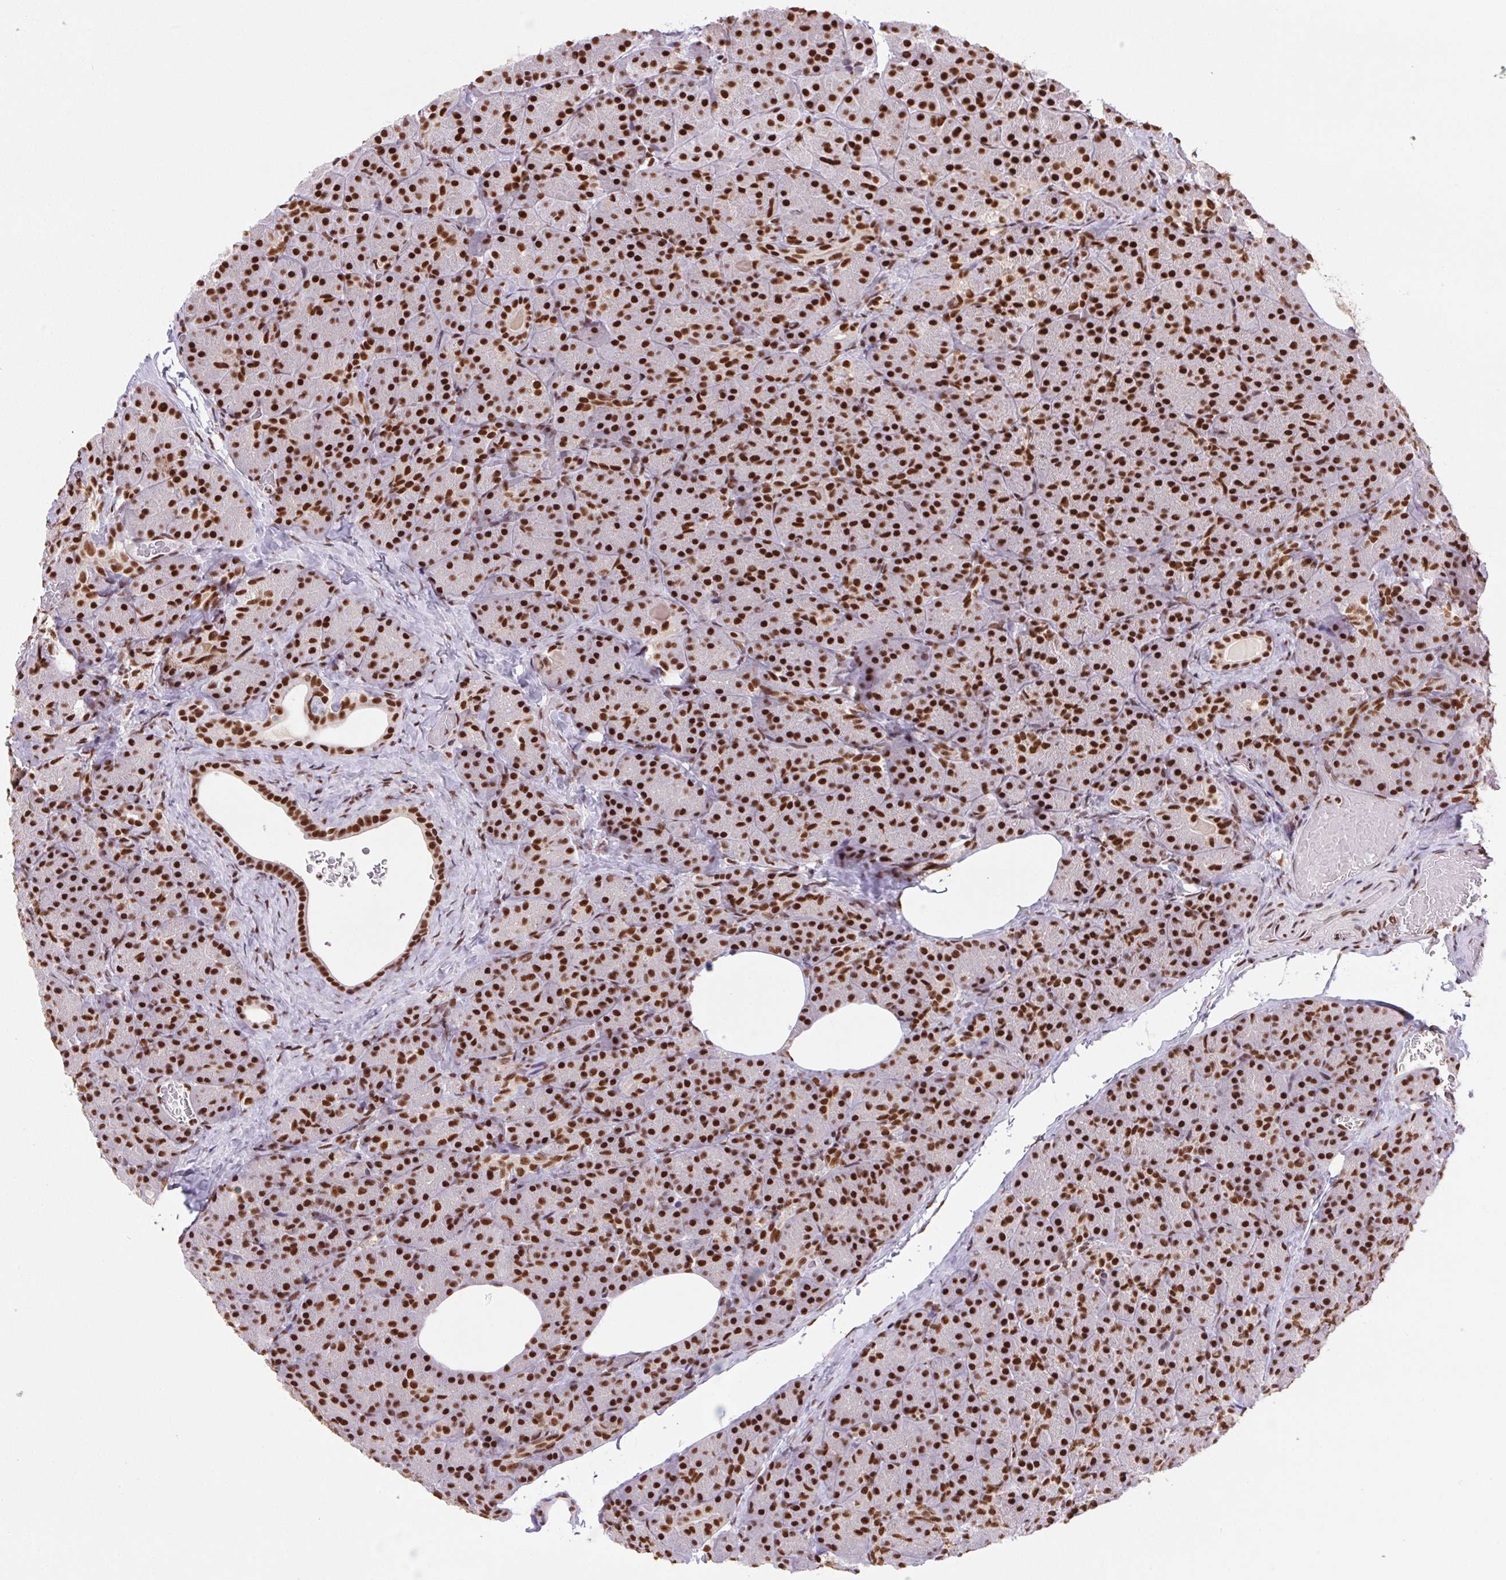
{"staining": {"intensity": "strong", "quantity": ">75%", "location": "nuclear"}, "tissue": "pancreas", "cell_type": "Exocrine glandular cells", "image_type": "normal", "snomed": [{"axis": "morphology", "description": "Normal tissue, NOS"}, {"axis": "topography", "description": "Pancreas"}], "caption": "The histopathology image demonstrates staining of benign pancreas, revealing strong nuclear protein expression (brown color) within exocrine glandular cells. Ihc stains the protein in brown and the nuclei are stained blue.", "gene": "ZNF207", "patient": {"sex": "male", "age": 57}}